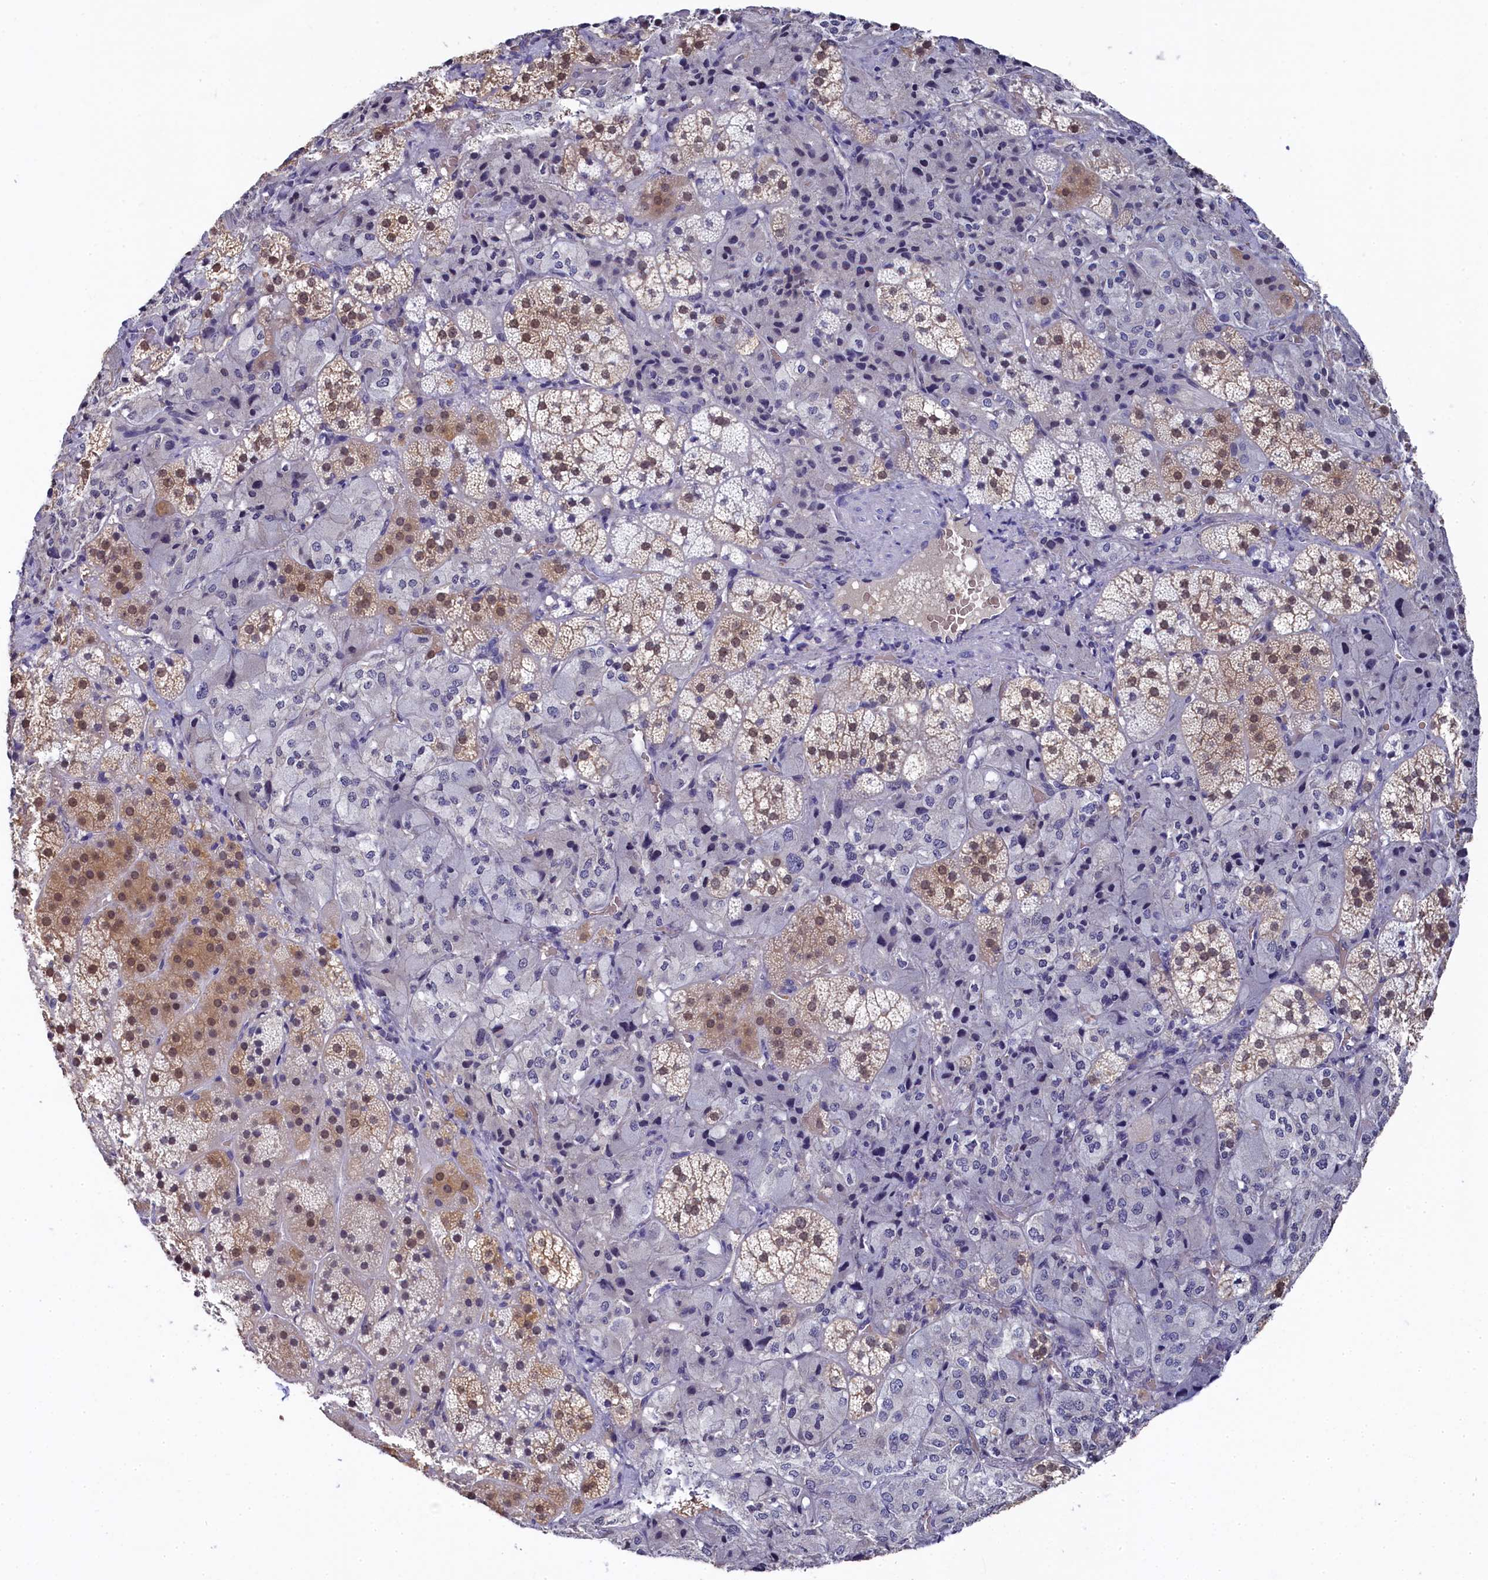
{"staining": {"intensity": "moderate", "quantity": ">75%", "location": "cytoplasmic/membranous,nuclear"}, "tissue": "adrenal gland", "cell_type": "Glandular cells", "image_type": "normal", "snomed": [{"axis": "morphology", "description": "Normal tissue, NOS"}, {"axis": "topography", "description": "Adrenal gland"}], "caption": "Brown immunohistochemical staining in benign adrenal gland exhibits moderate cytoplasmic/membranous,nuclear positivity in about >75% of glandular cells. (brown staining indicates protein expression, while blue staining denotes nuclei).", "gene": "C11orf54", "patient": {"sex": "female", "age": 44}}